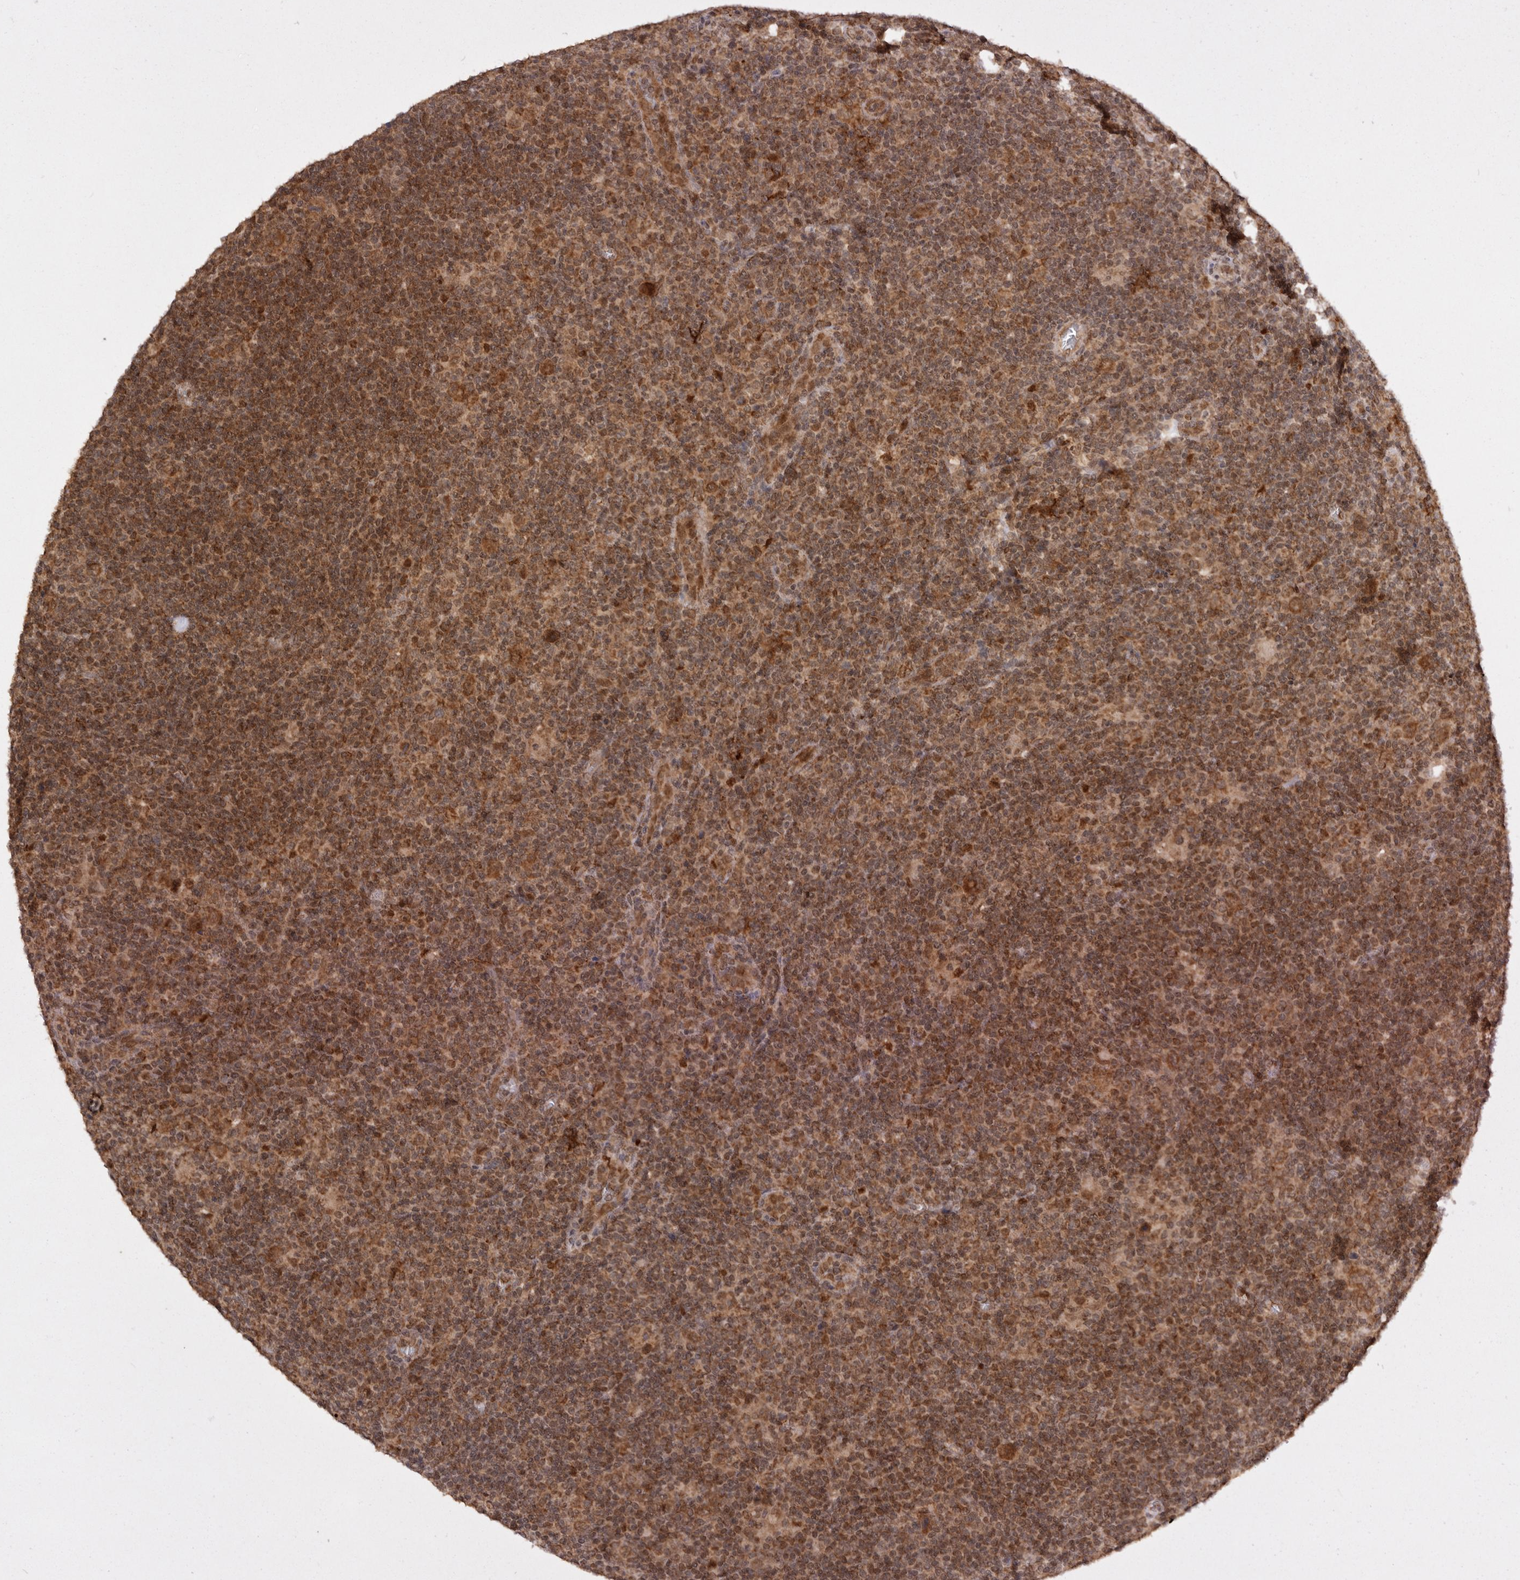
{"staining": {"intensity": "moderate", "quantity": ">75%", "location": "cytoplasmic/membranous"}, "tissue": "lymphoma", "cell_type": "Tumor cells", "image_type": "cancer", "snomed": [{"axis": "morphology", "description": "Hodgkin's disease, NOS"}, {"axis": "topography", "description": "Lymph node"}], "caption": "The histopathology image shows a brown stain indicating the presence of a protein in the cytoplasmic/membranous of tumor cells in Hodgkin's disease.", "gene": "TARS2", "patient": {"sex": "female", "age": 57}}